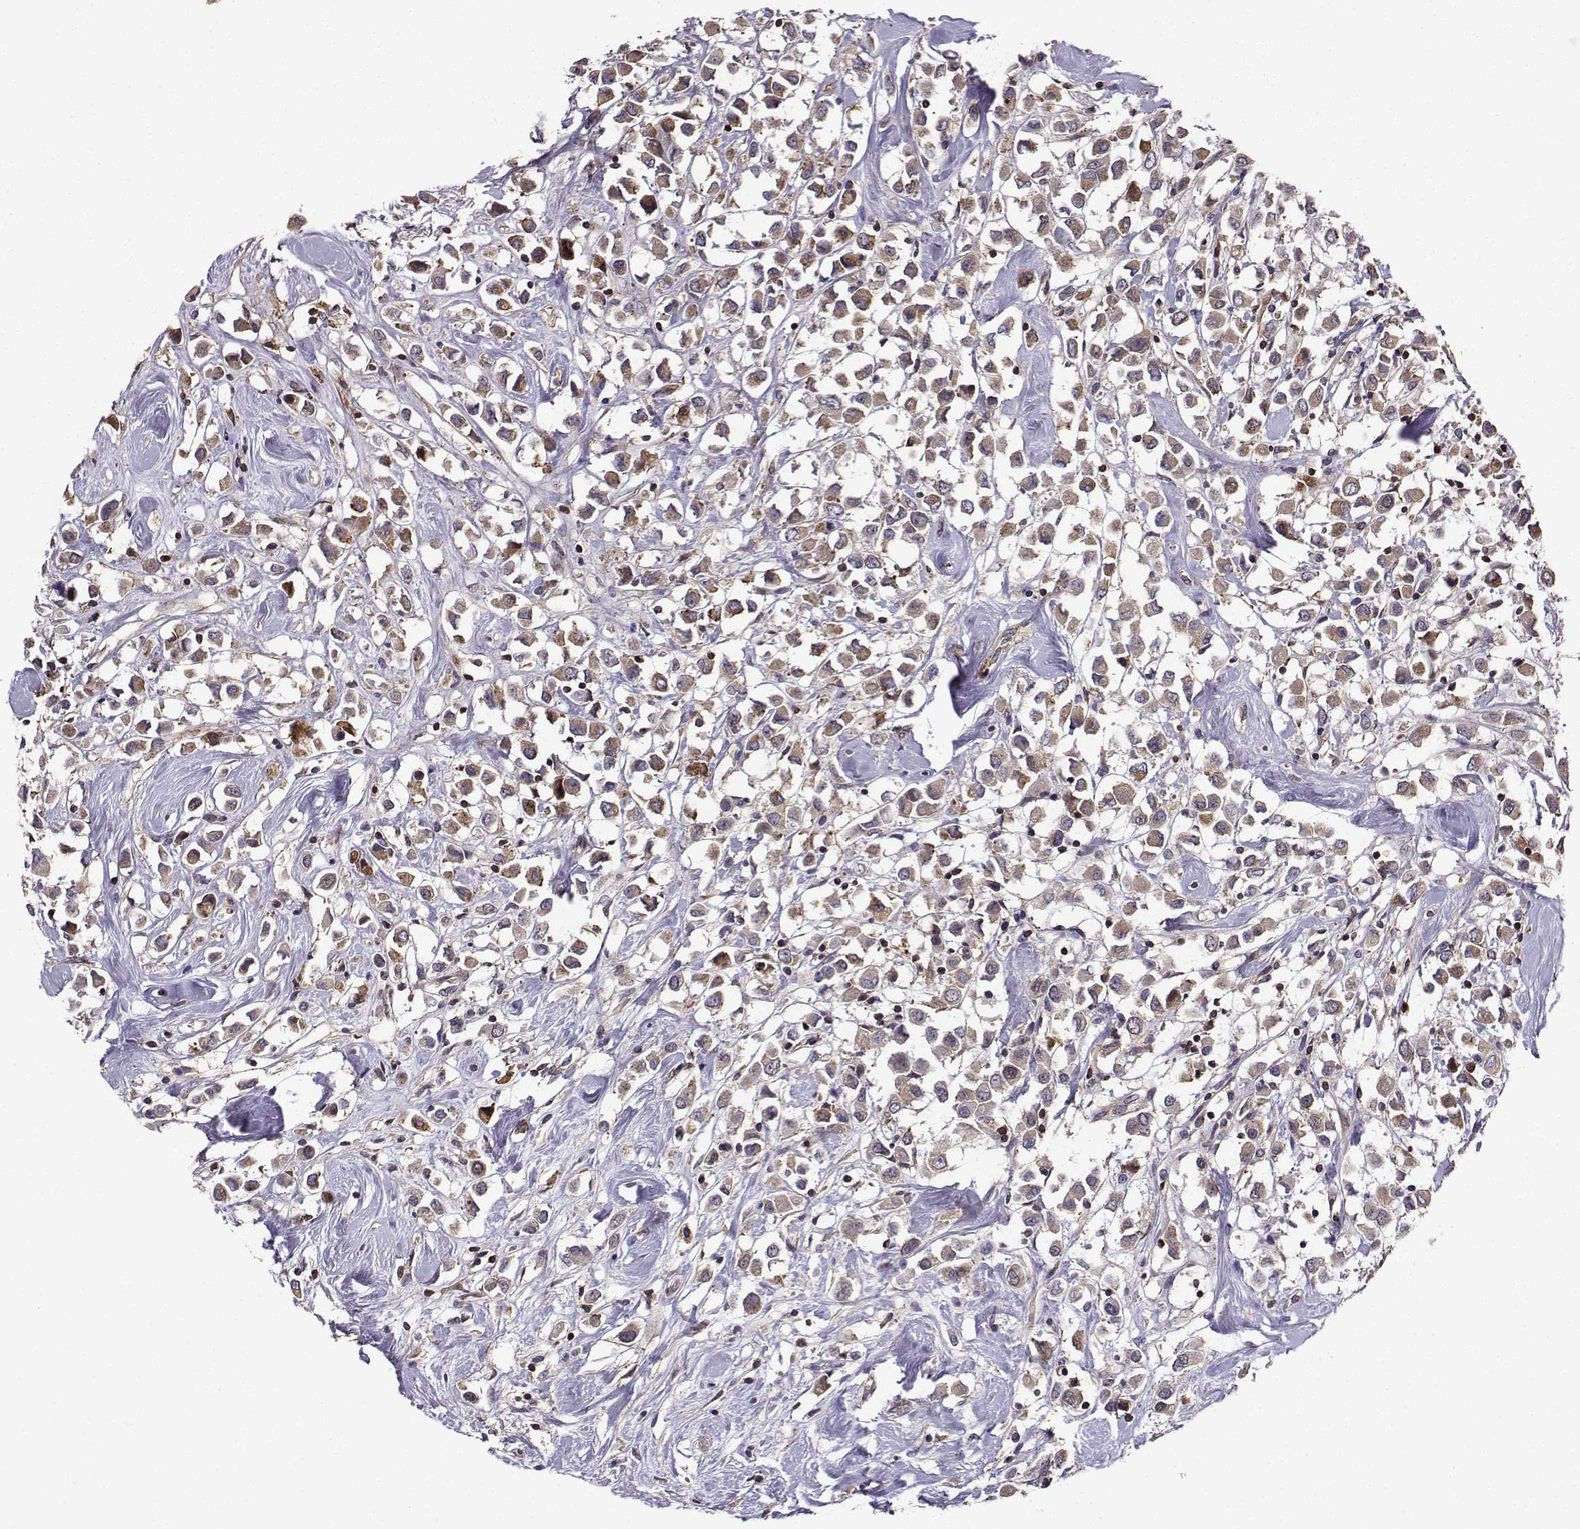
{"staining": {"intensity": "moderate", "quantity": "25%-75%", "location": "cytoplasmic/membranous"}, "tissue": "breast cancer", "cell_type": "Tumor cells", "image_type": "cancer", "snomed": [{"axis": "morphology", "description": "Duct carcinoma"}, {"axis": "topography", "description": "Breast"}], "caption": "Human breast invasive ductal carcinoma stained with a brown dye displays moderate cytoplasmic/membranous positive positivity in about 25%-75% of tumor cells.", "gene": "ITGB8", "patient": {"sex": "female", "age": 61}}